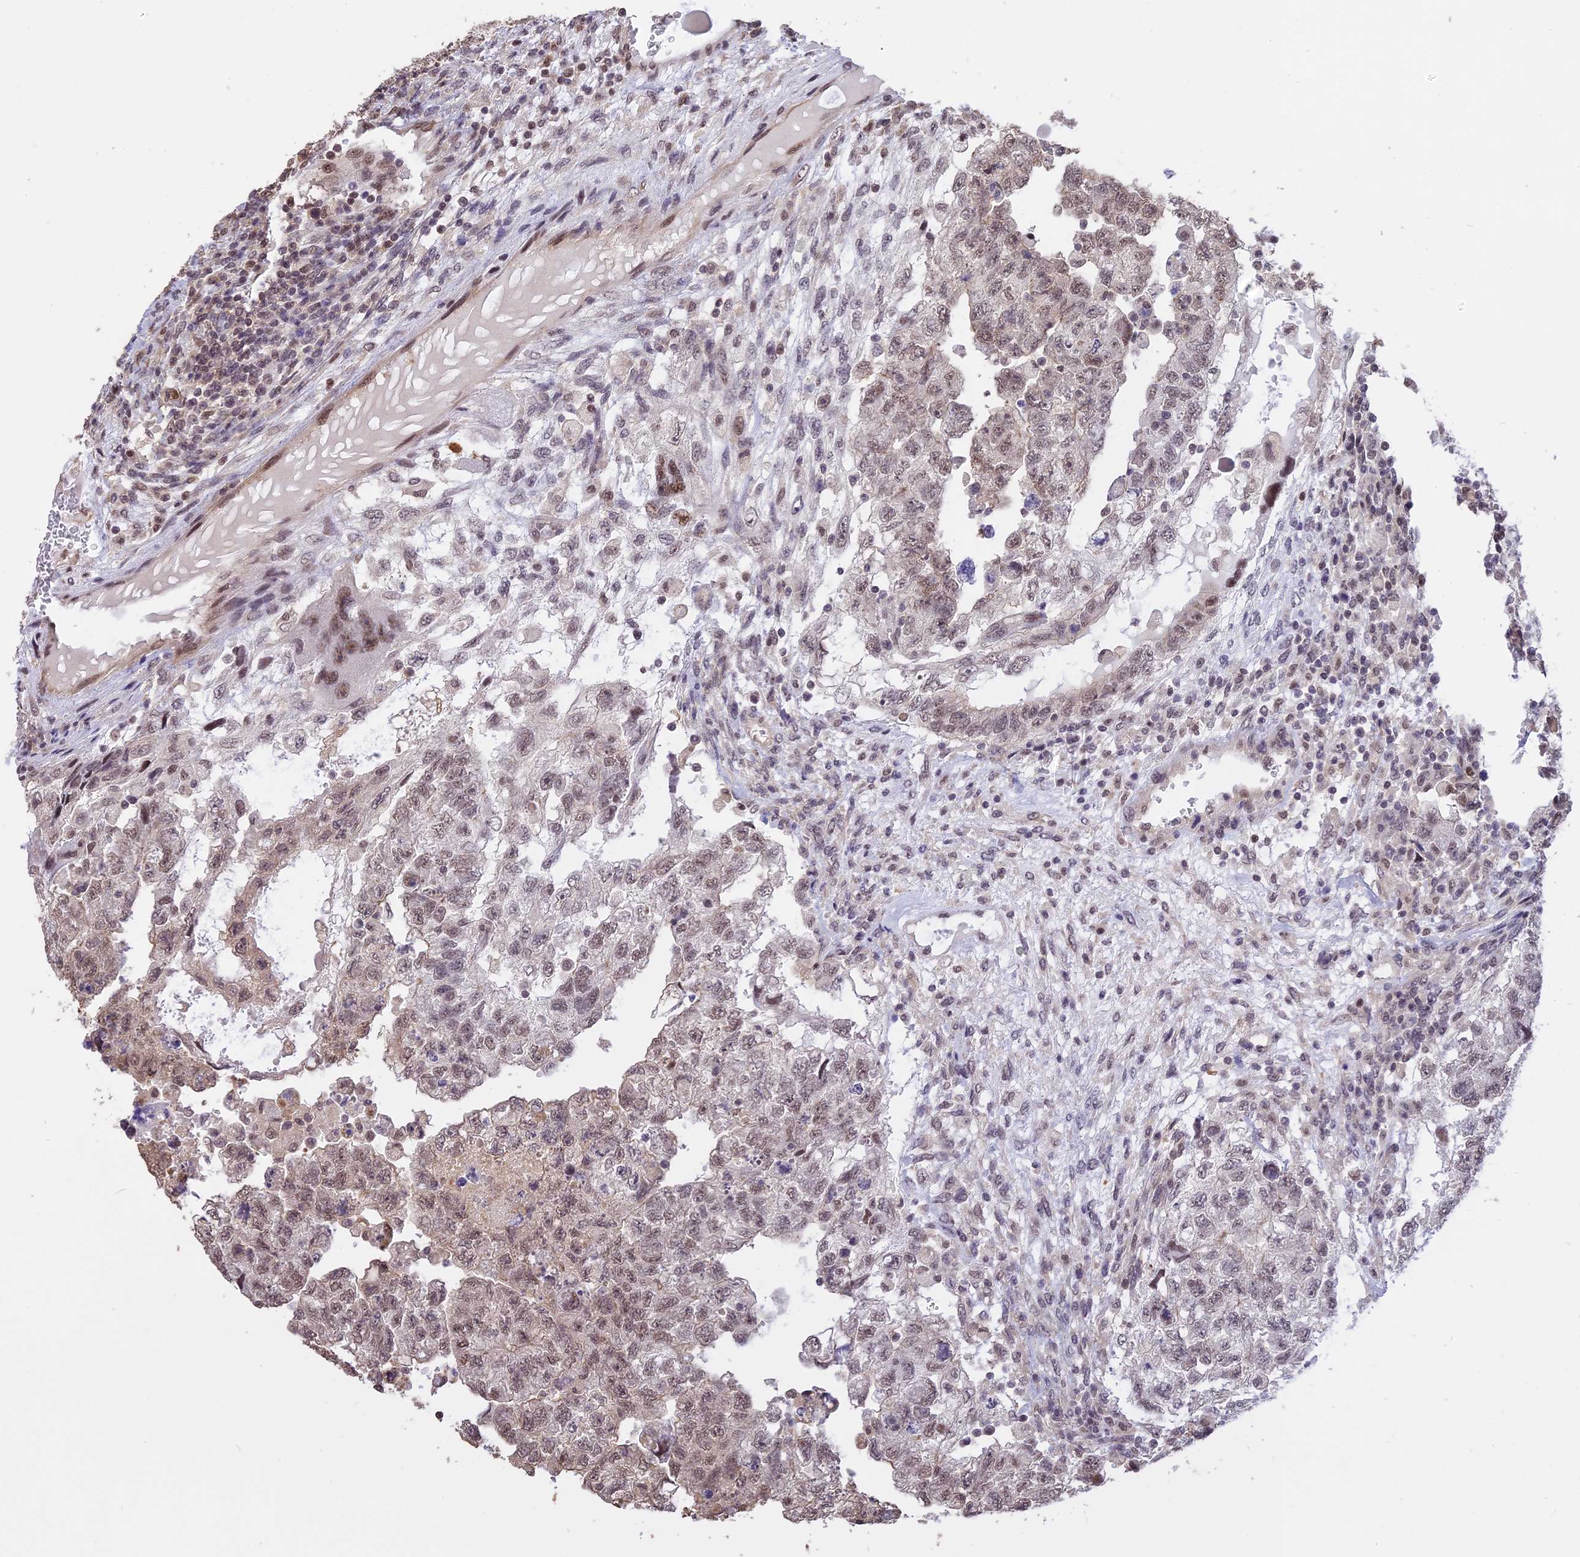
{"staining": {"intensity": "weak", "quantity": ">75%", "location": "nuclear"}, "tissue": "testis cancer", "cell_type": "Tumor cells", "image_type": "cancer", "snomed": [{"axis": "morphology", "description": "Carcinoma, Embryonal, NOS"}, {"axis": "topography", "description": "Testis"}], "caption": "Embryonal carcinoma (testis) stained with a protein marker exhibits weak staining in tumor cells.", "gene": "TIGD7", "patient": {"sex": "male", "age": 36}}